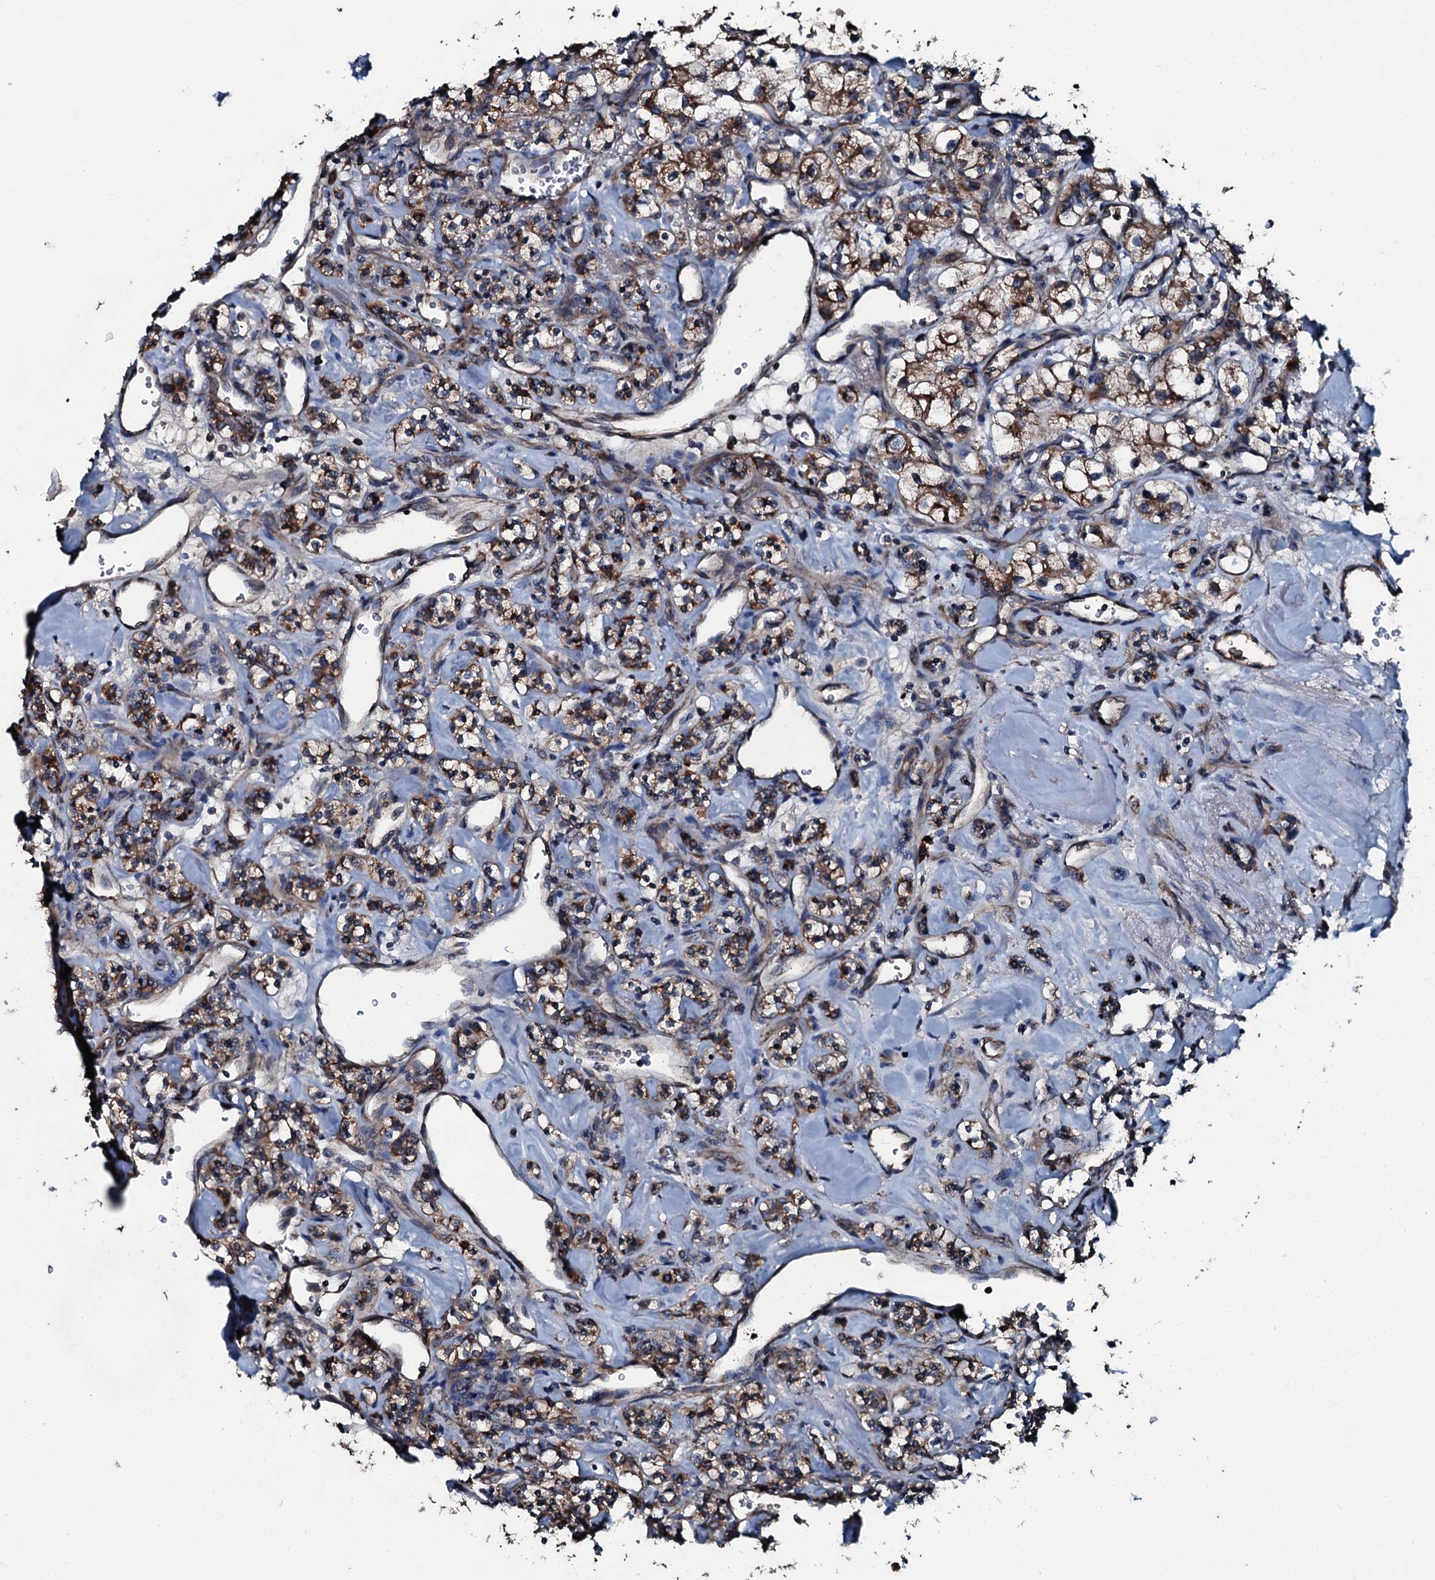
{"staining": {"intensity": "moderate", "quantity": ">75%", "location": "cytoplasmic/membranous"}, "tissue": "renal cancer", "cell_type": "Tumor cells", "image_type": "cancer", "snomed": [{"axis": "morphology", "description": "Adenocarcinoma, NOS"}, {"axis": "topography", "description": "Kidney"}], "caption": "Protein analysis of adenocarcinoma (renal) tissue reveals moderate cytoplasmic/membranous staining in about >75% of tumor cells.", "gene": "ACSS3", "patient": {"sex": "male", "age": 77}}